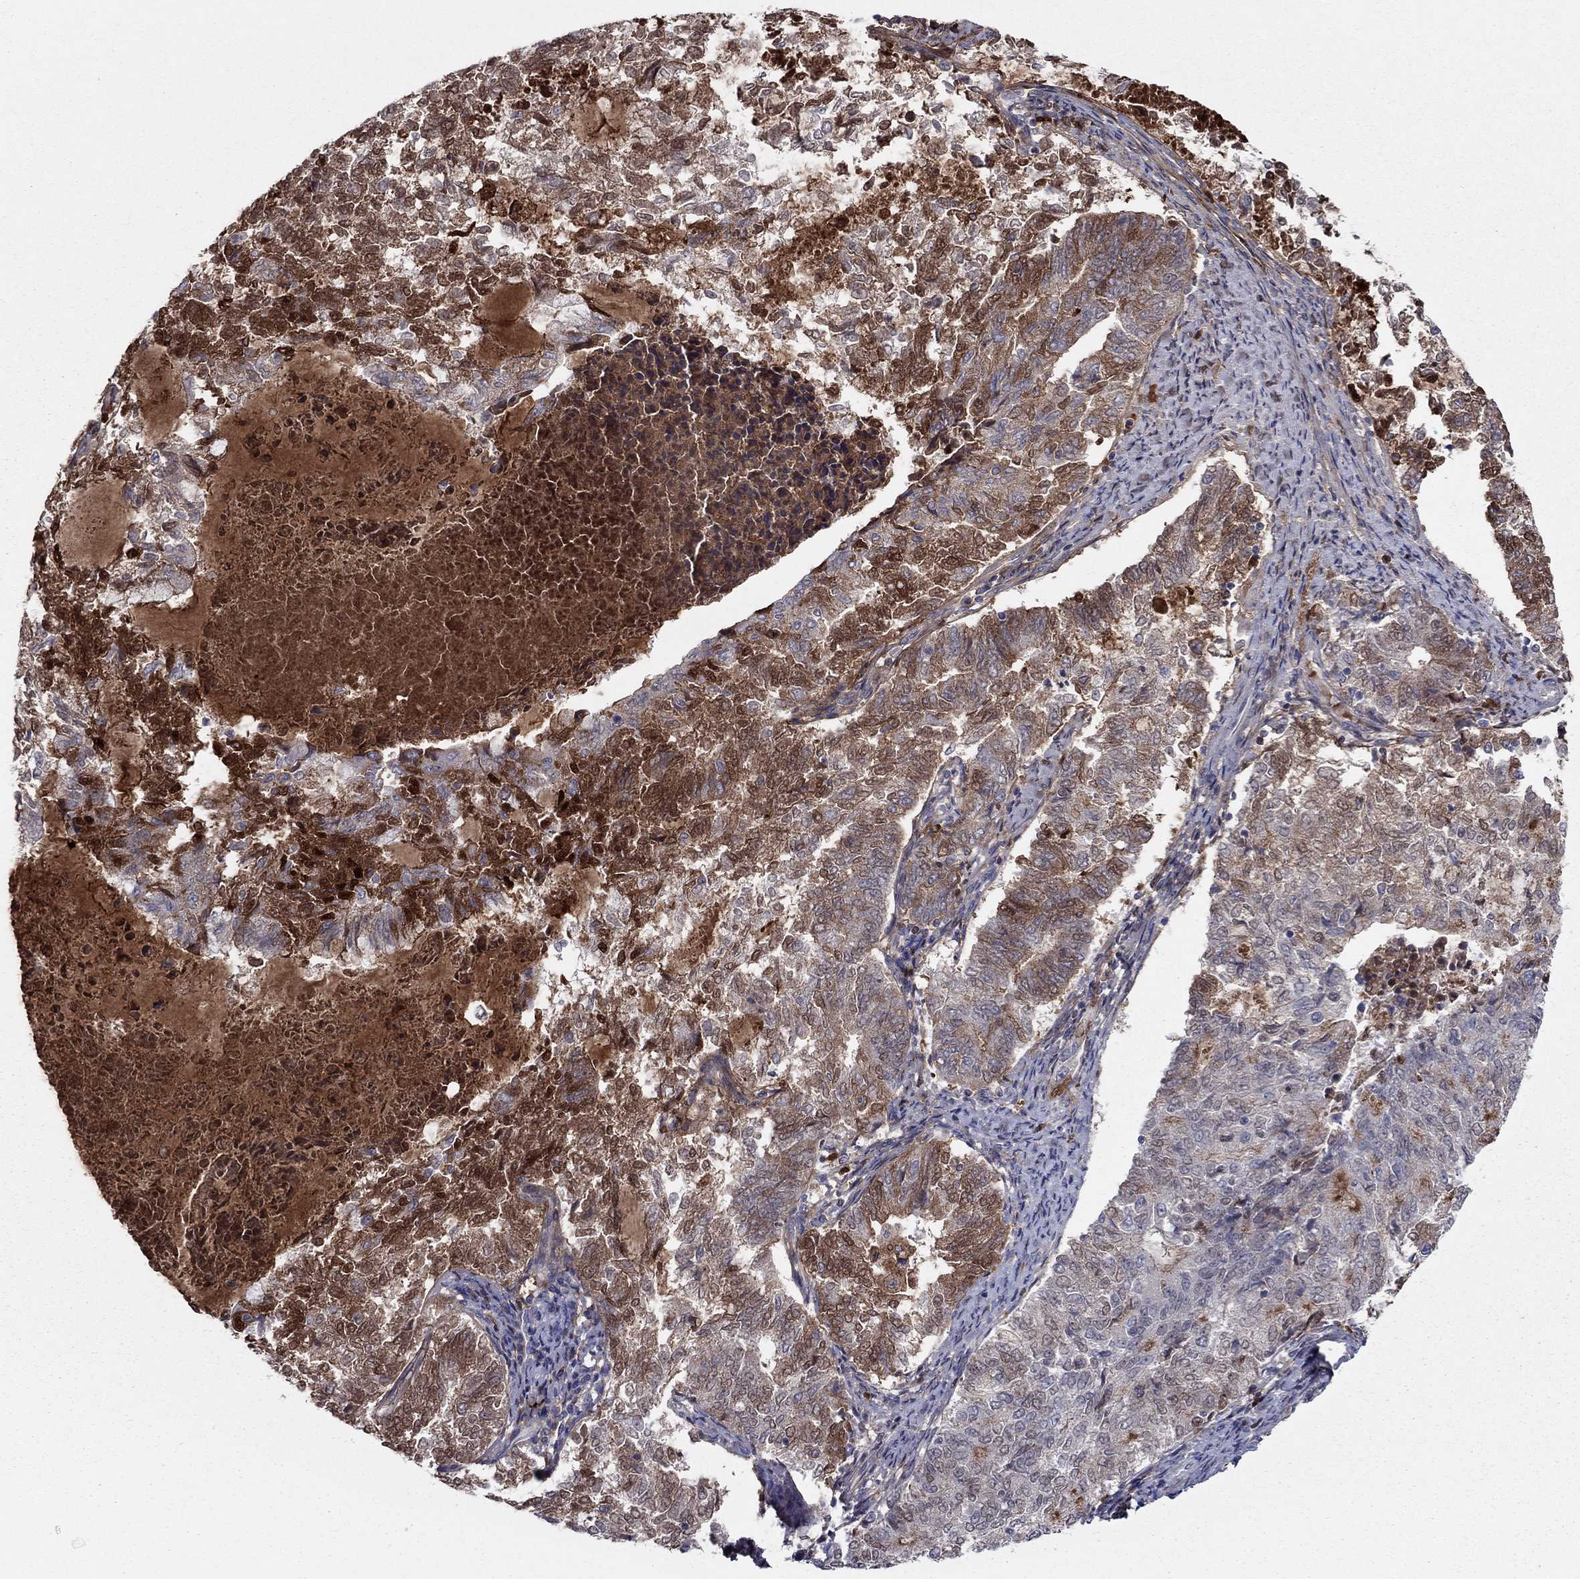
{"staining": {"intensity": "moderate", "quantity": "25%-75%", "location": "cytoplasmic/membranous"}, "tissue": "endometrial cancer", "cell_type": "Tumor cells", "image_type": "cancer", "snomed": [{"axis": "morphology", "description": "Adenocarcinoma, NOS"}, {"axis": "topography", "description": "Endometrium"}], "caption": "Brown immunohistochemical staining in human adenocarcinoma (endometrial) reveals moderate cytoplasmic/membranous expression in about 25%-75% of tumor cells. (DAB (3,3'-diaminobenzidine) IHC with brightfield microscopy, high magnification).", "gene": "HPX", "patient": {"sex": "female", "age": 65}}